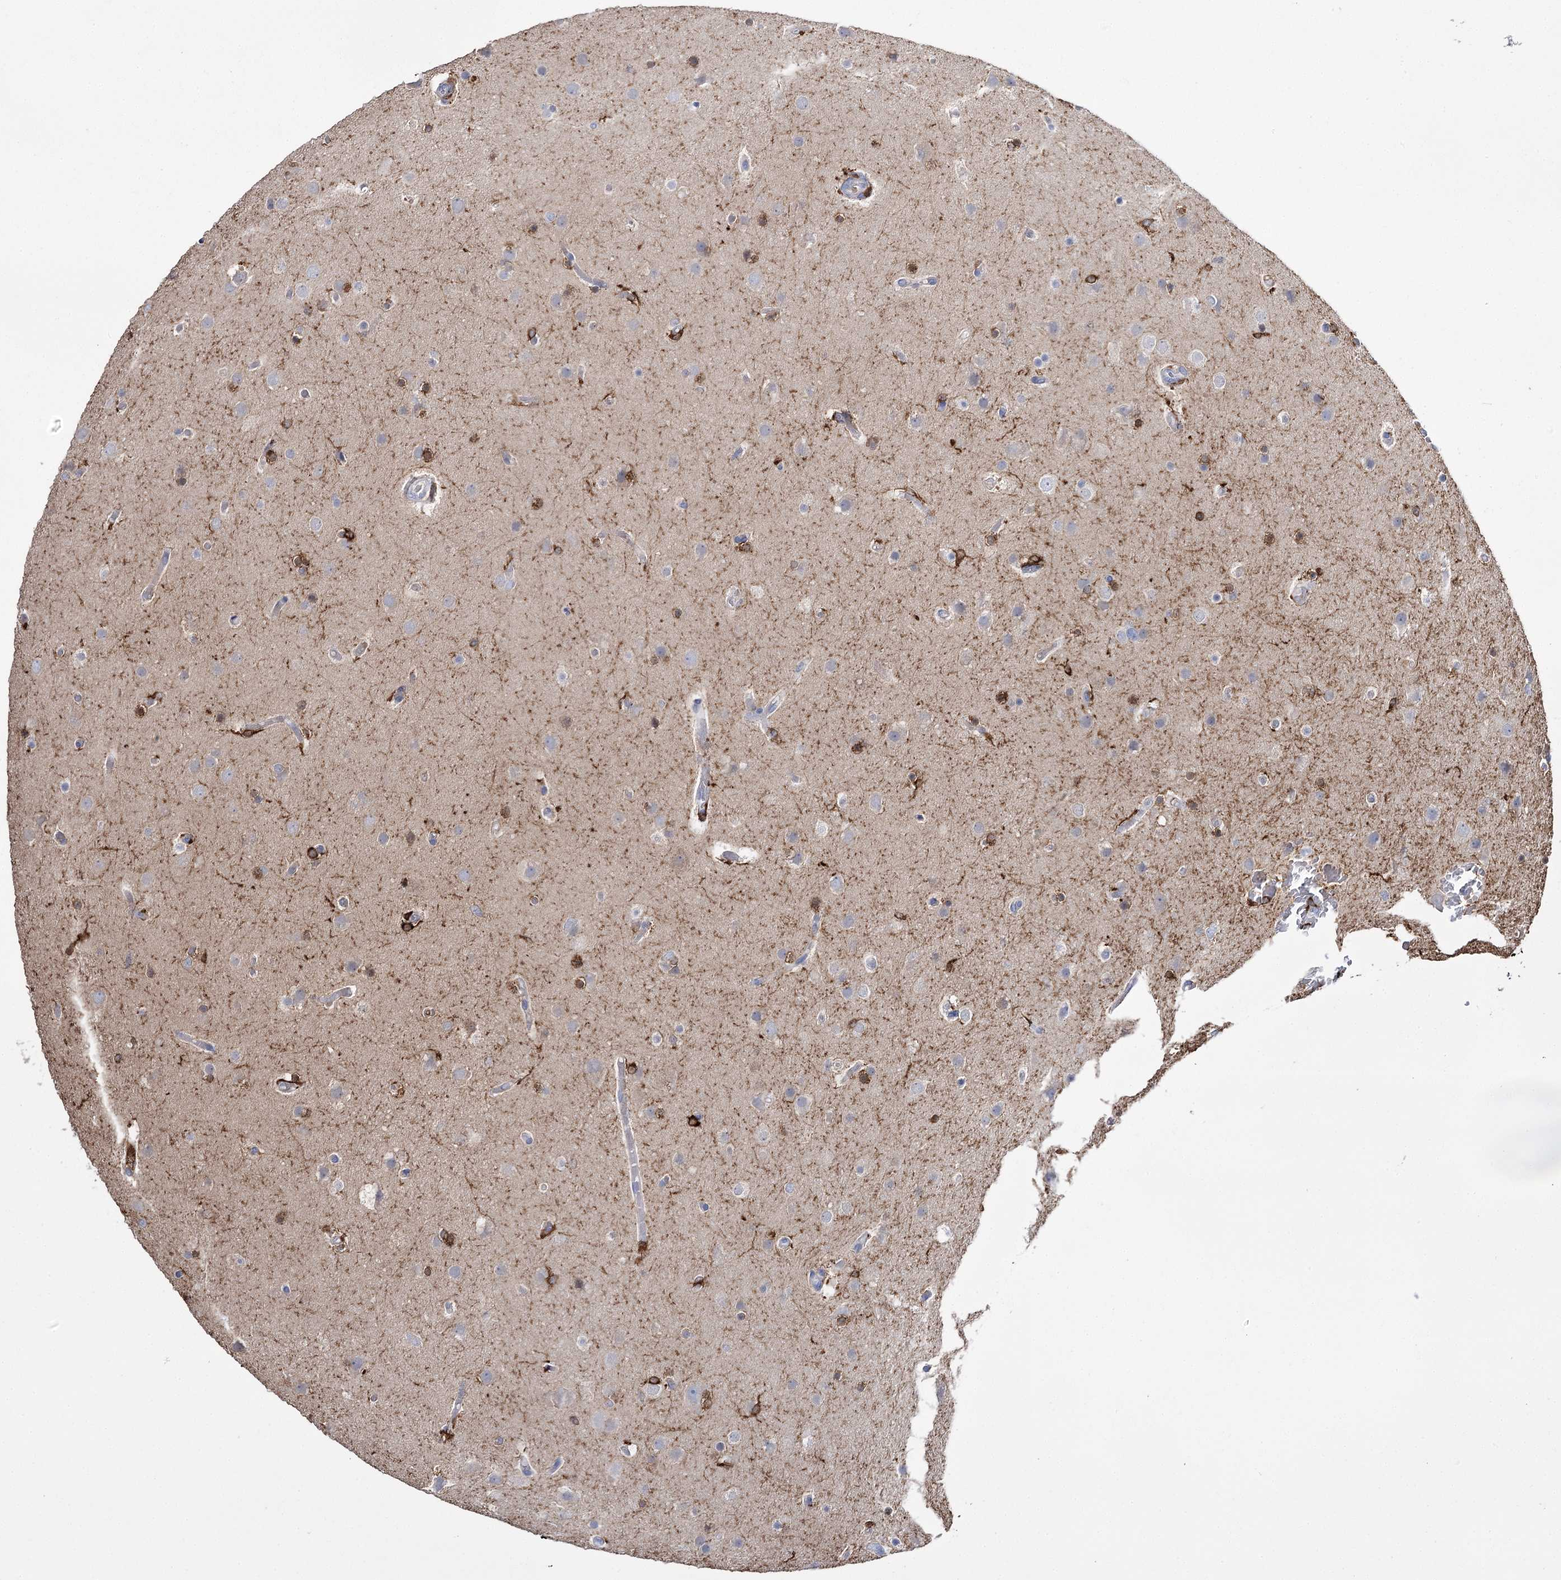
{"staining": {"intensity": "moderate", "quantity": "<25%", "location": "cytoplasmic/membranous,nuclear"}, "tissue": "glioma", "cell_type": "Tumor cells", "image_type": "cancer", "snomed": [{"axis": "morphology", "description": "Glioma, malignant, High grade"}, {"axis": "topography", "description": "Cerebral cortex"}], "caption": "Protein staining exhibits moderate cytoplasmic/membranous and nuclear positivity in approximately <25% of tumor cells in glioma.", "gene": "ZNF622", "patient": {"sex": "female", "age": 36}}